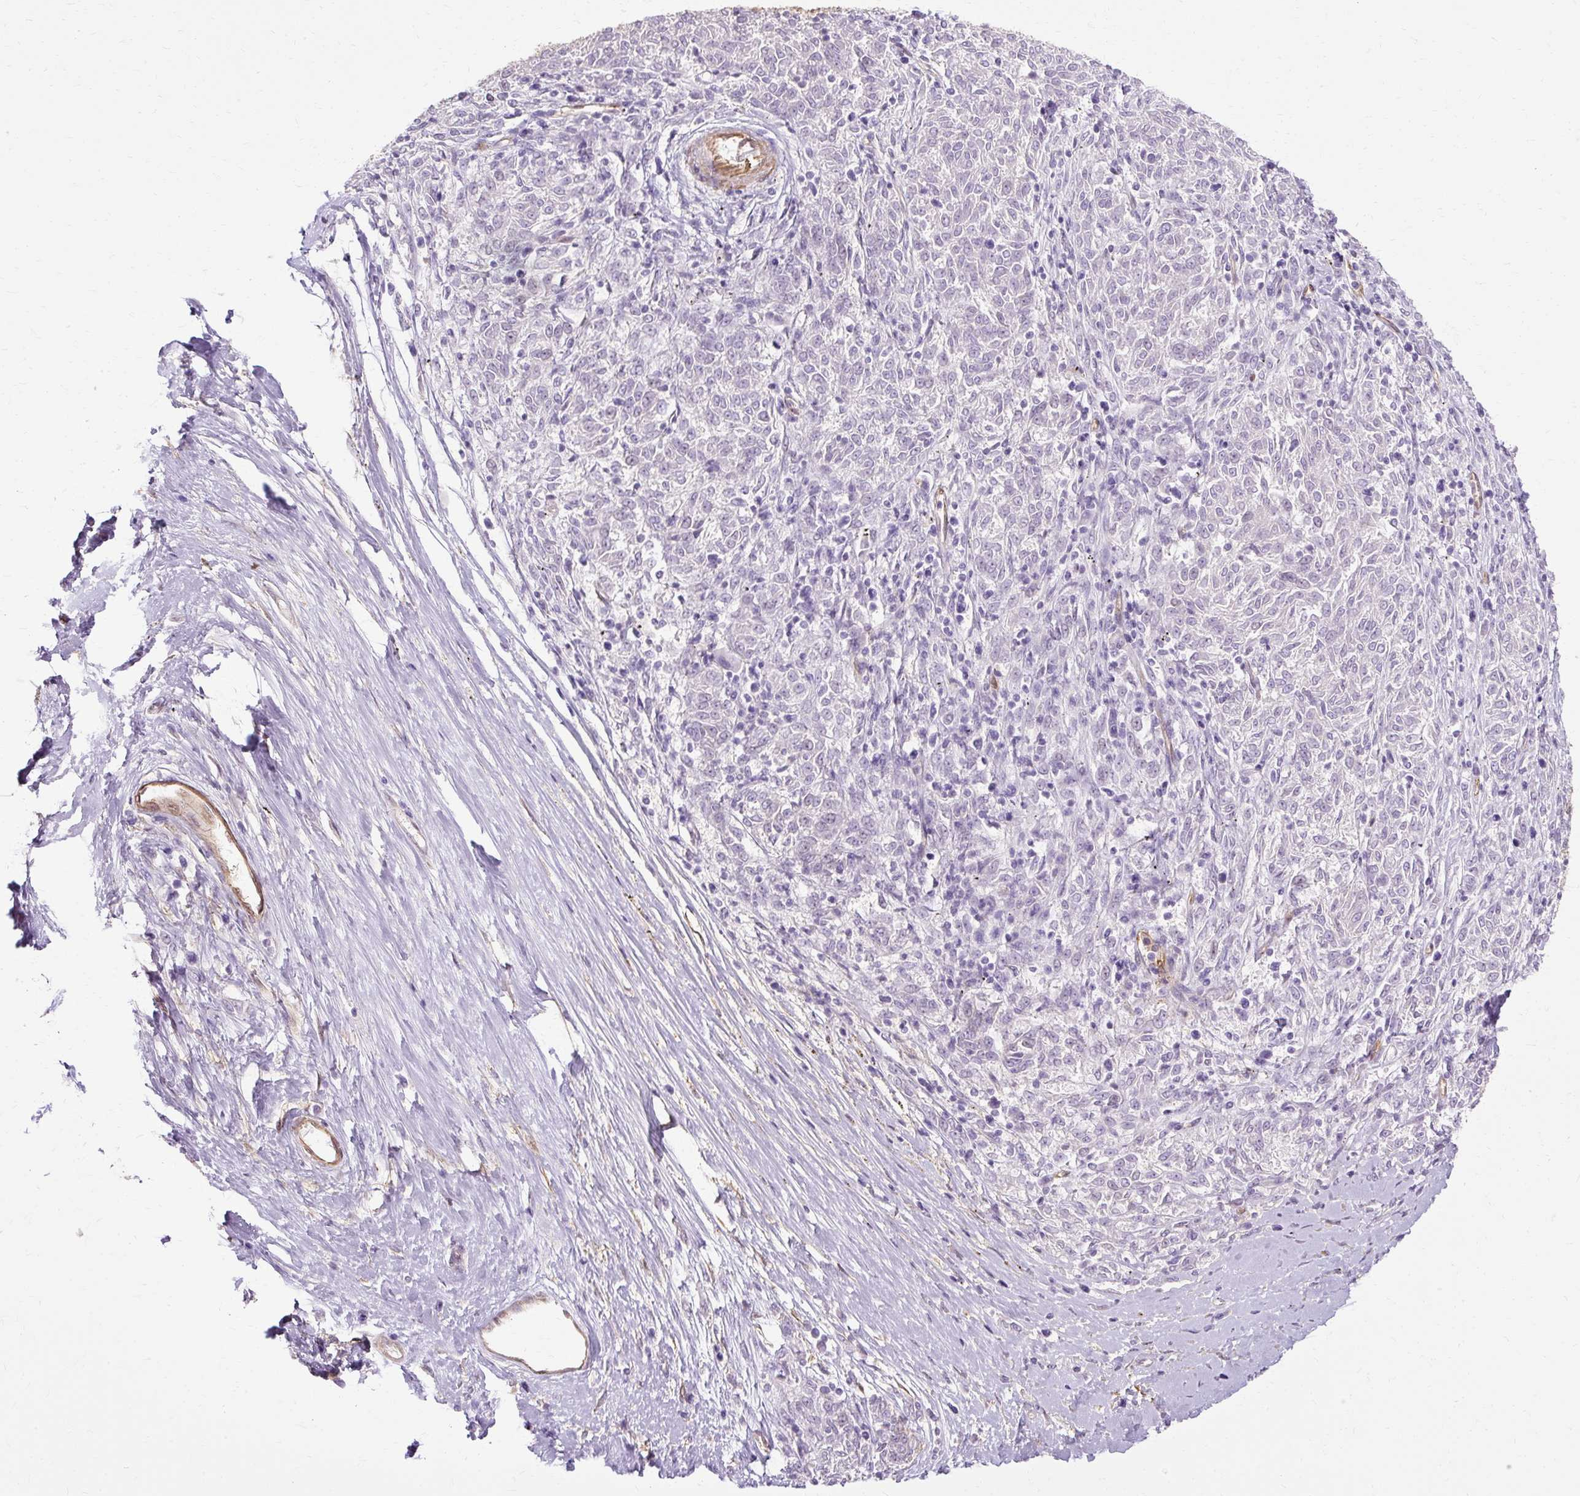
{"staining": {"intensity": "negative", "quantity": "none", "location": "none"}, "tissue": "melanoma", "cell_type": "Tumor cells", "image_type": "cancer", "snomed": [{"axis": "morphology", "description": "Malignant melanoma, NOS"}, {"axis": "topography", "description": "Skin"}], "caption": "Melanoma was stained to show a protein in brown. There is no significant positivity in tumor cells.", "gene": "CNN3", "patient": {"sex": "female", "age": 72}}